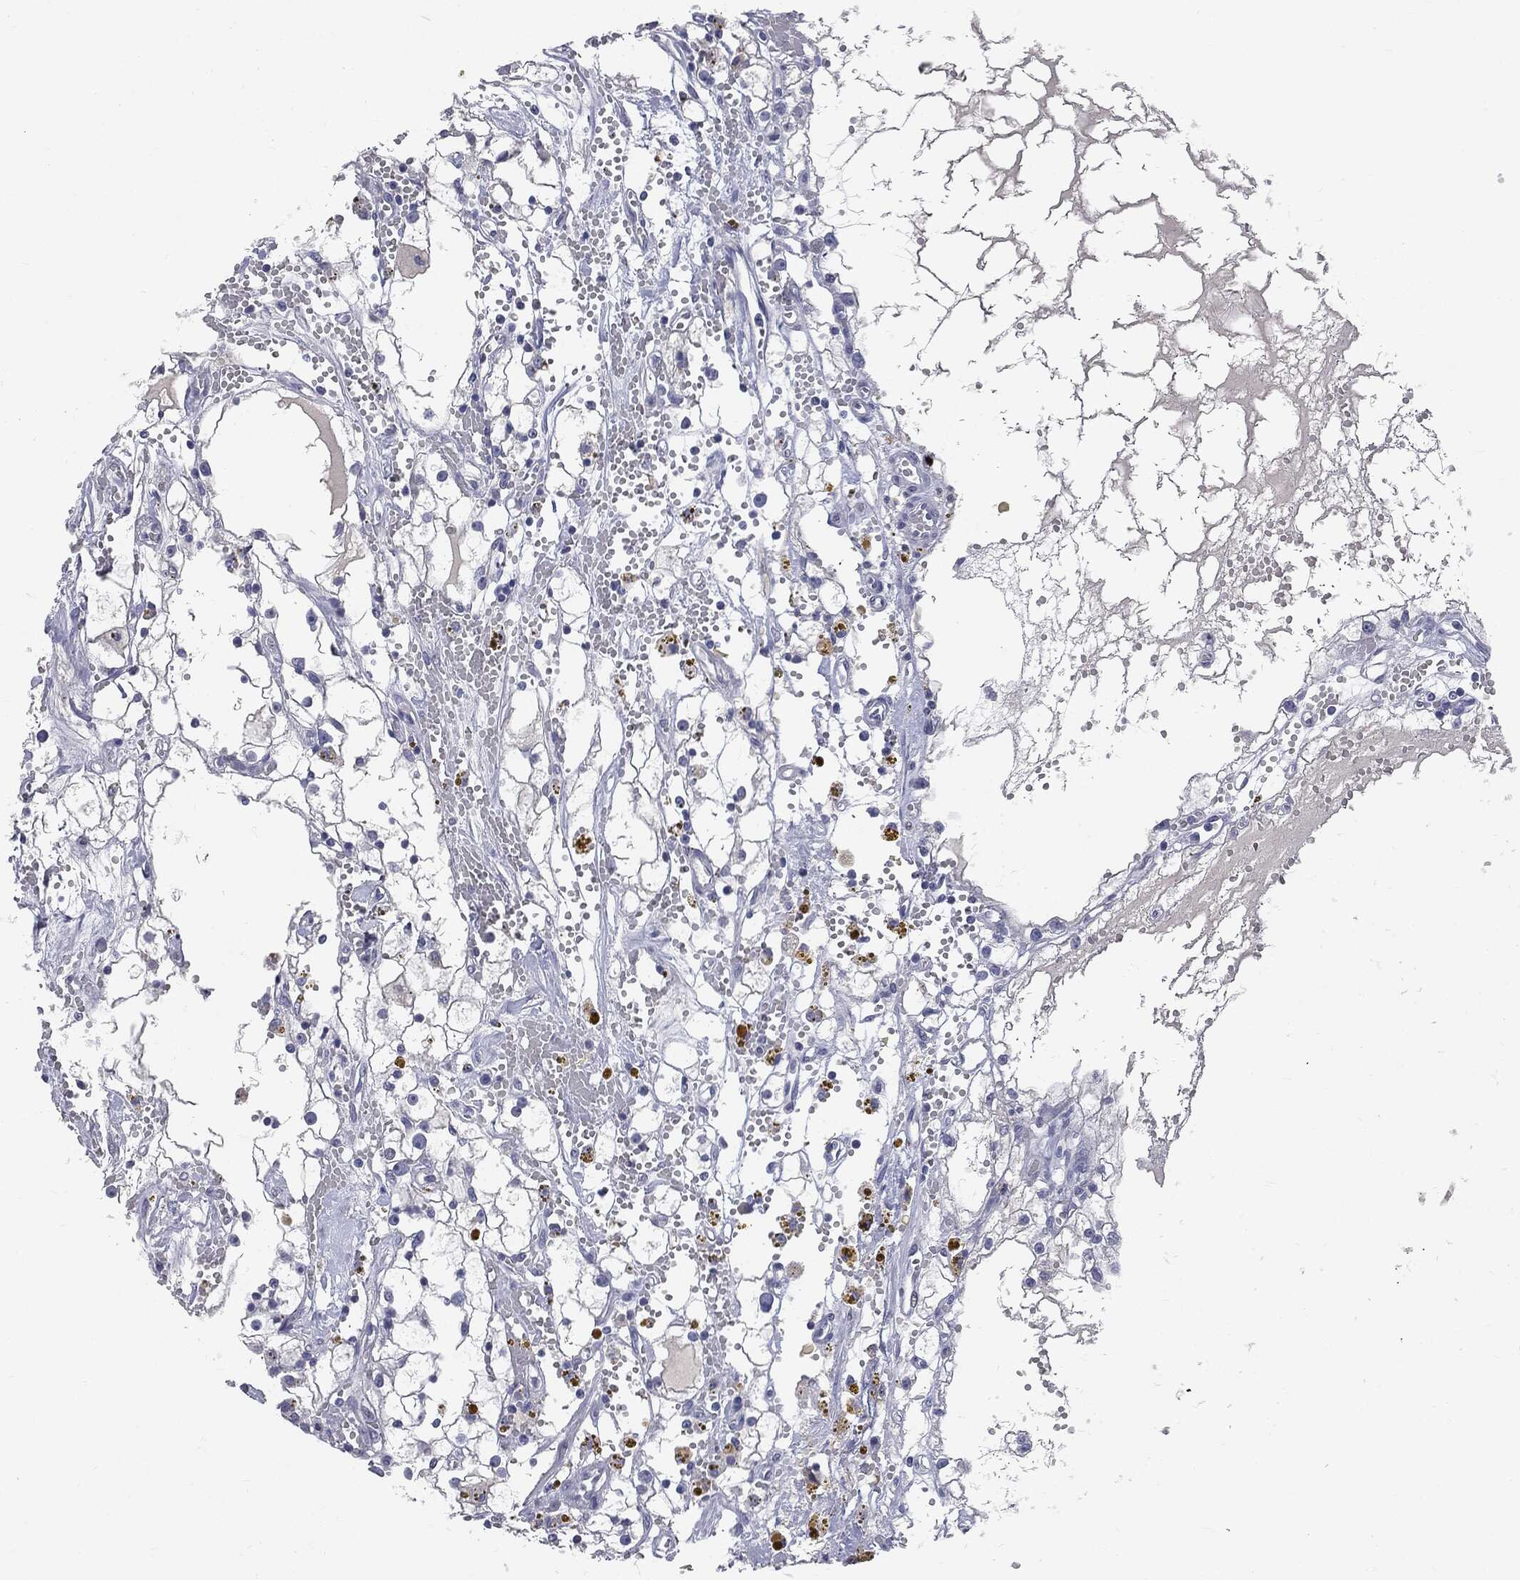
{"staining": {"intensity": "negative", "quantity": "none", "location": "none"}, "tissue": "renal cancer", "cell_type": "Tumor cells", "image_type": "cancer", "snomed": [{"axis": "morphology", "description": "Adenocarcinoma, NOS"}, {"axis": "topography", "description": "Kidney"}], "caption": "Human renal cancer (adenocarcinoma) stained for a protein using IHC demonstrates no expression in tumor cells.", "gene": "AFP", "patient": {"sex": "male", "age": 56}}